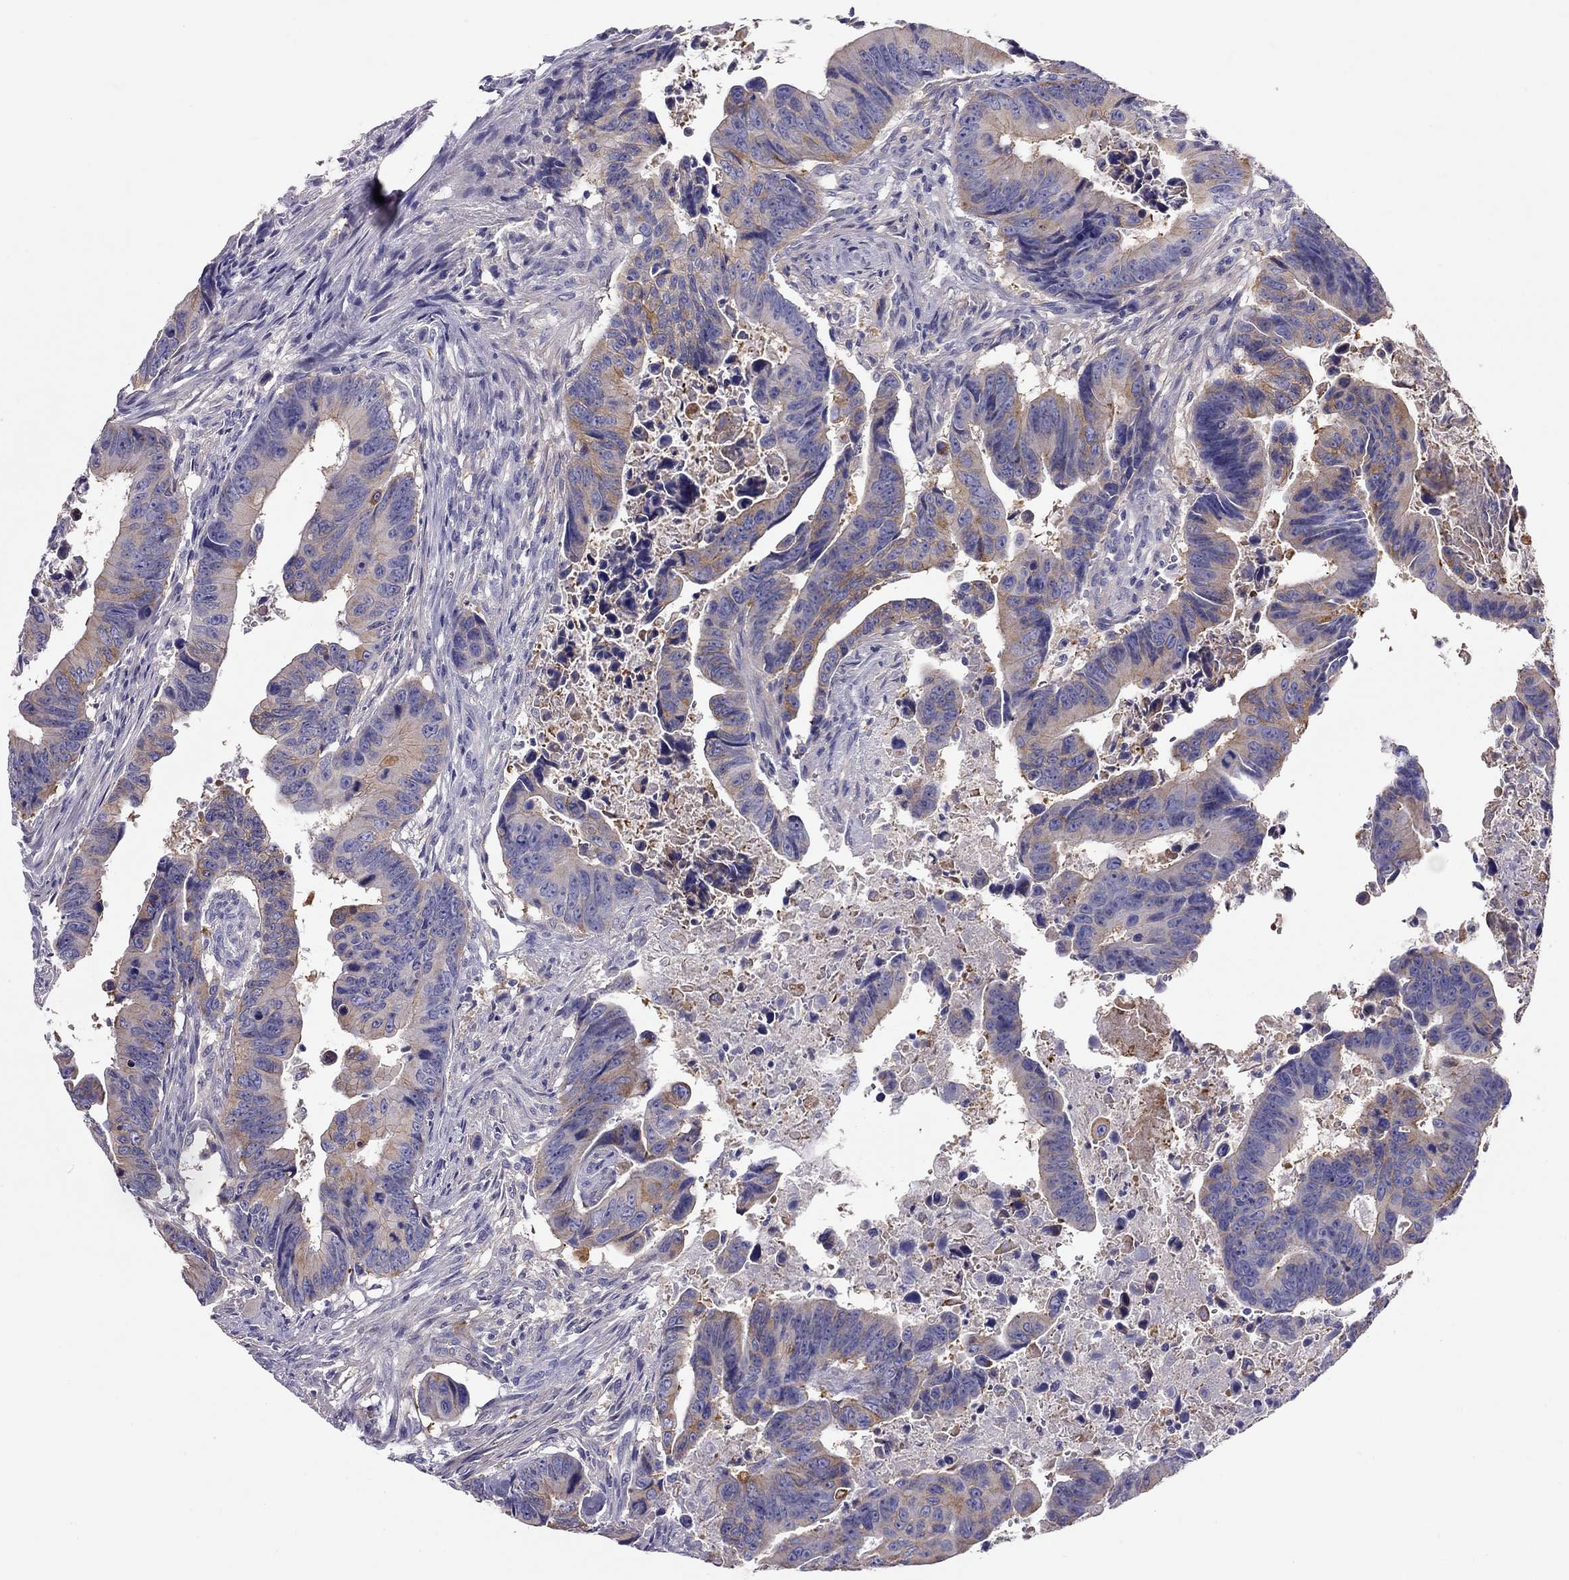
{"staining": {"intensity": "moderate", "quantity": ">75%", "location": "cytoplasmic/membranous"}, "tissue": "colorectal cancer", "cell_type": "Tumor cells", "image_type": "cancer", "snomed": [{"axis": "morphology", "description": "Adenocarcinoma, NOS"}, {"axis": "topography", "description": "Colon"}], "caption": "Colorectal cancer (adenocarcinoma) was stained to show a protein in brown. There is medium levels of moderate cytoplasmic/membranous staining in approximately >75% of tumor cells.", "gene": "ALOX15B", "patient": {"sex": "female", "age": 87}}